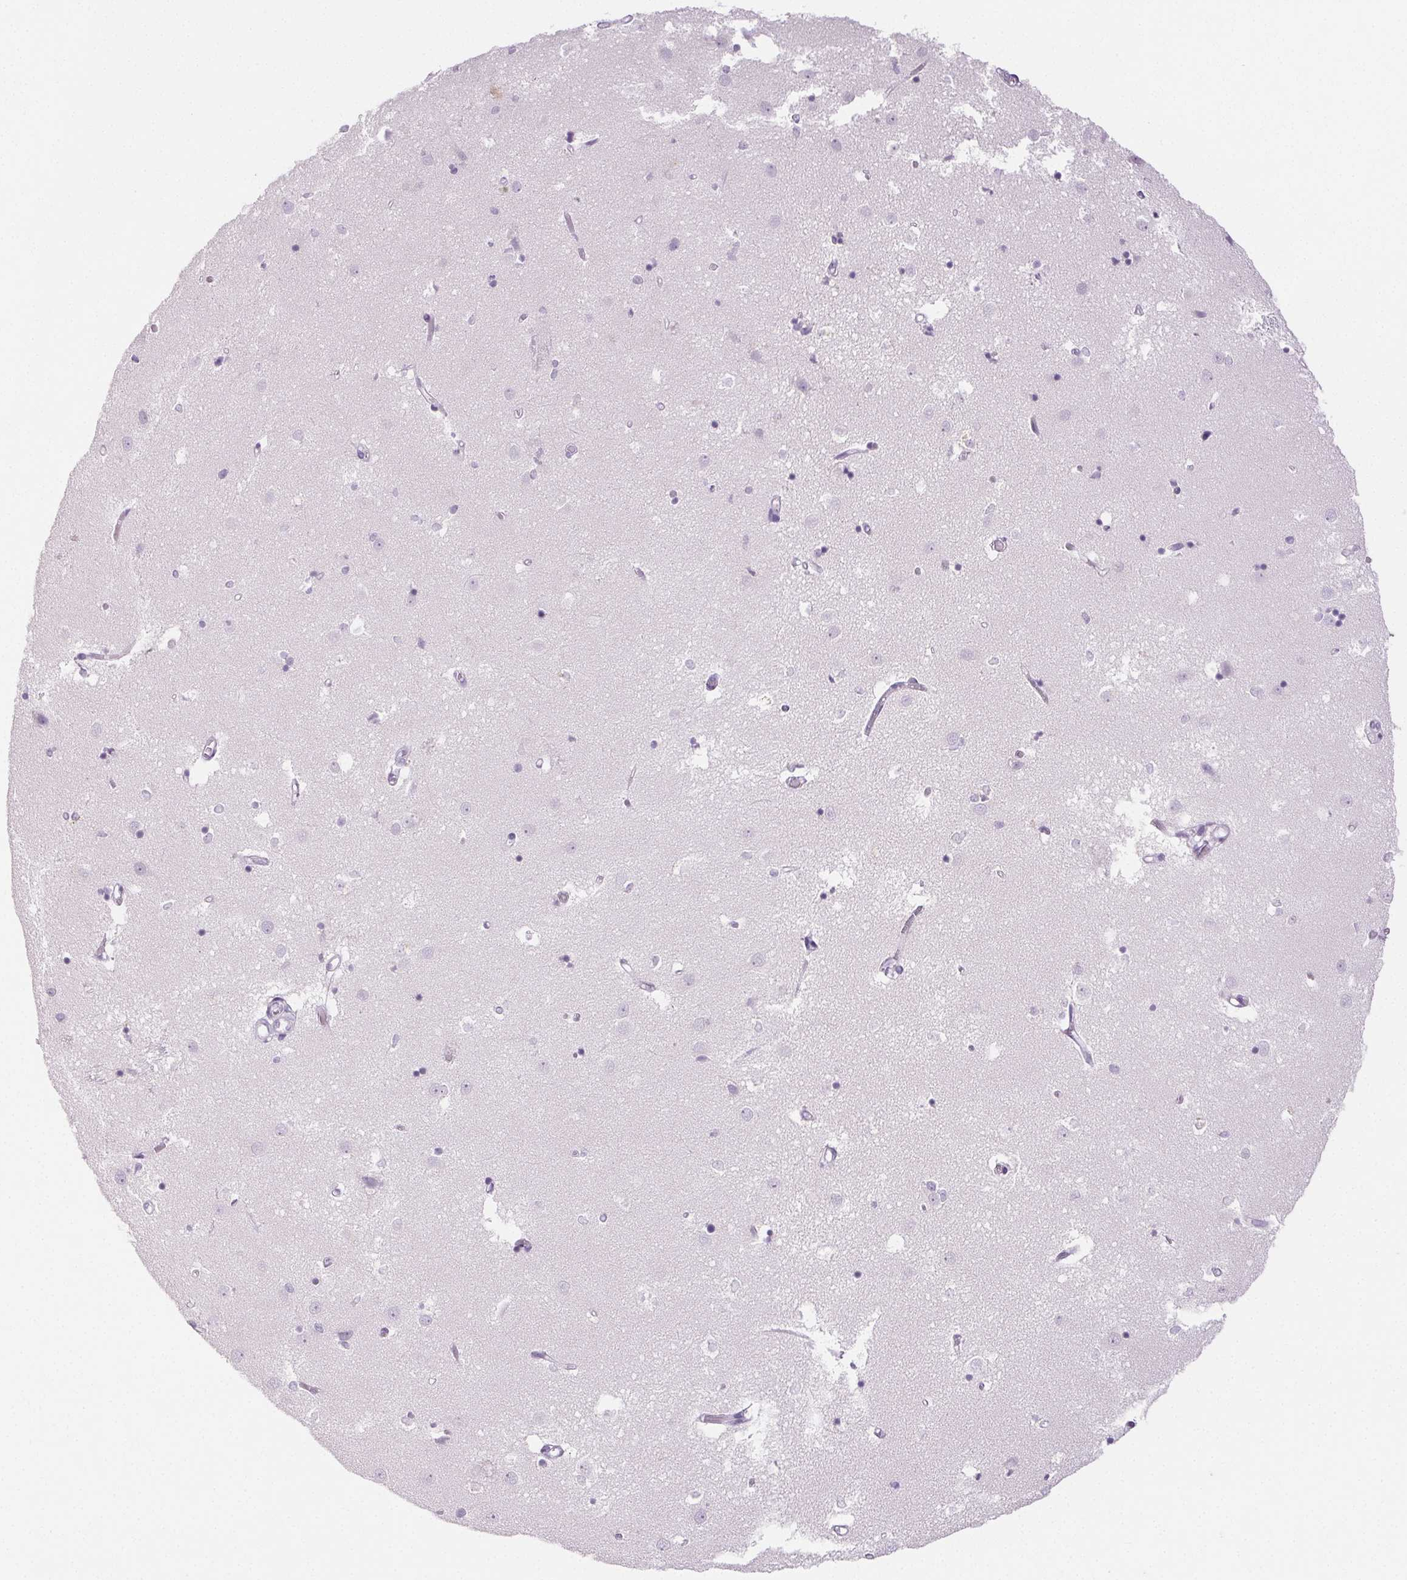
{"staining": {"intensity": "negative", "quantity": "none", "location": "none"}, "tissue": "caudate", "cell_type": "Glial cells", "image_type": "normal", "snomed": [{"axis": "morphology", "description": "Normal tissue, NOS"}, {"axis": "topography", "description": "Lateral ventricle wall"}], "caption": "A high-resolution micrograph shows immunohistochemistry staining of benign caudate, which reveals no significant expression in glial cells.", "gene": "PI3", "patient": {"sex": "male", "age": 54}}